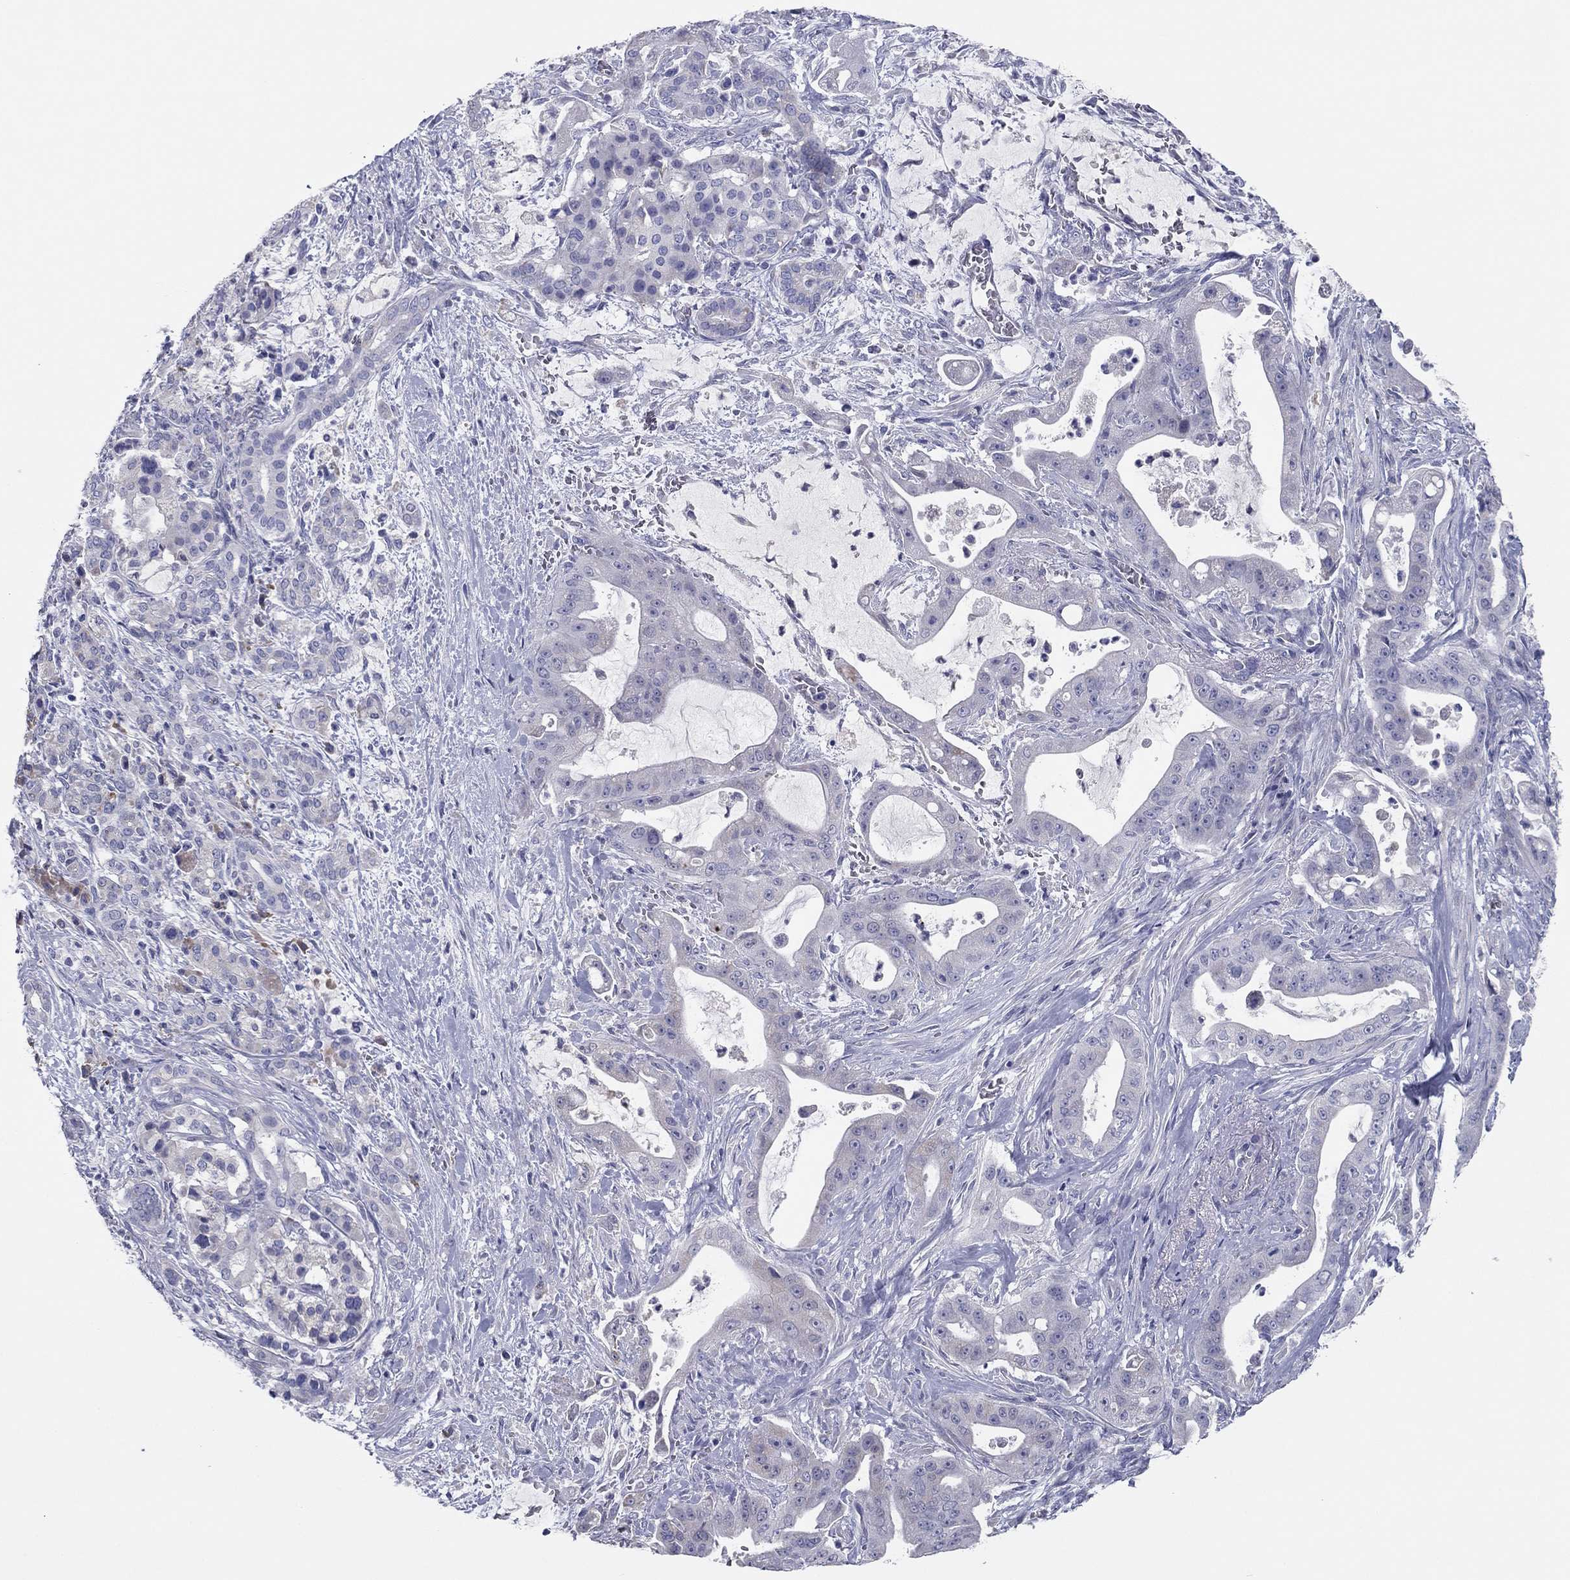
{"staining": {"intensity": "negative", "quantity": "none", "location": "none"}, "tissue": "pancreatic cancer", "cell_type": "Tumor cells", "image_type": "cancer", "snomed": [{"axis": "morphology", "description": "Normal tissue, NOS"}, {"axis": "morphology", "description": "Inflammation, NOS"}, {"axis": "morphology", "description": "Adenocarcinoma, NOS"}, {"axis": "topography", "description": "Pancreas"}], "caption": "Pancreatic cancer stained for a protein using IHC displays no expression tumor cells.", "gene": "GRK7", "patient": {"sex": "male", "age": 57}}